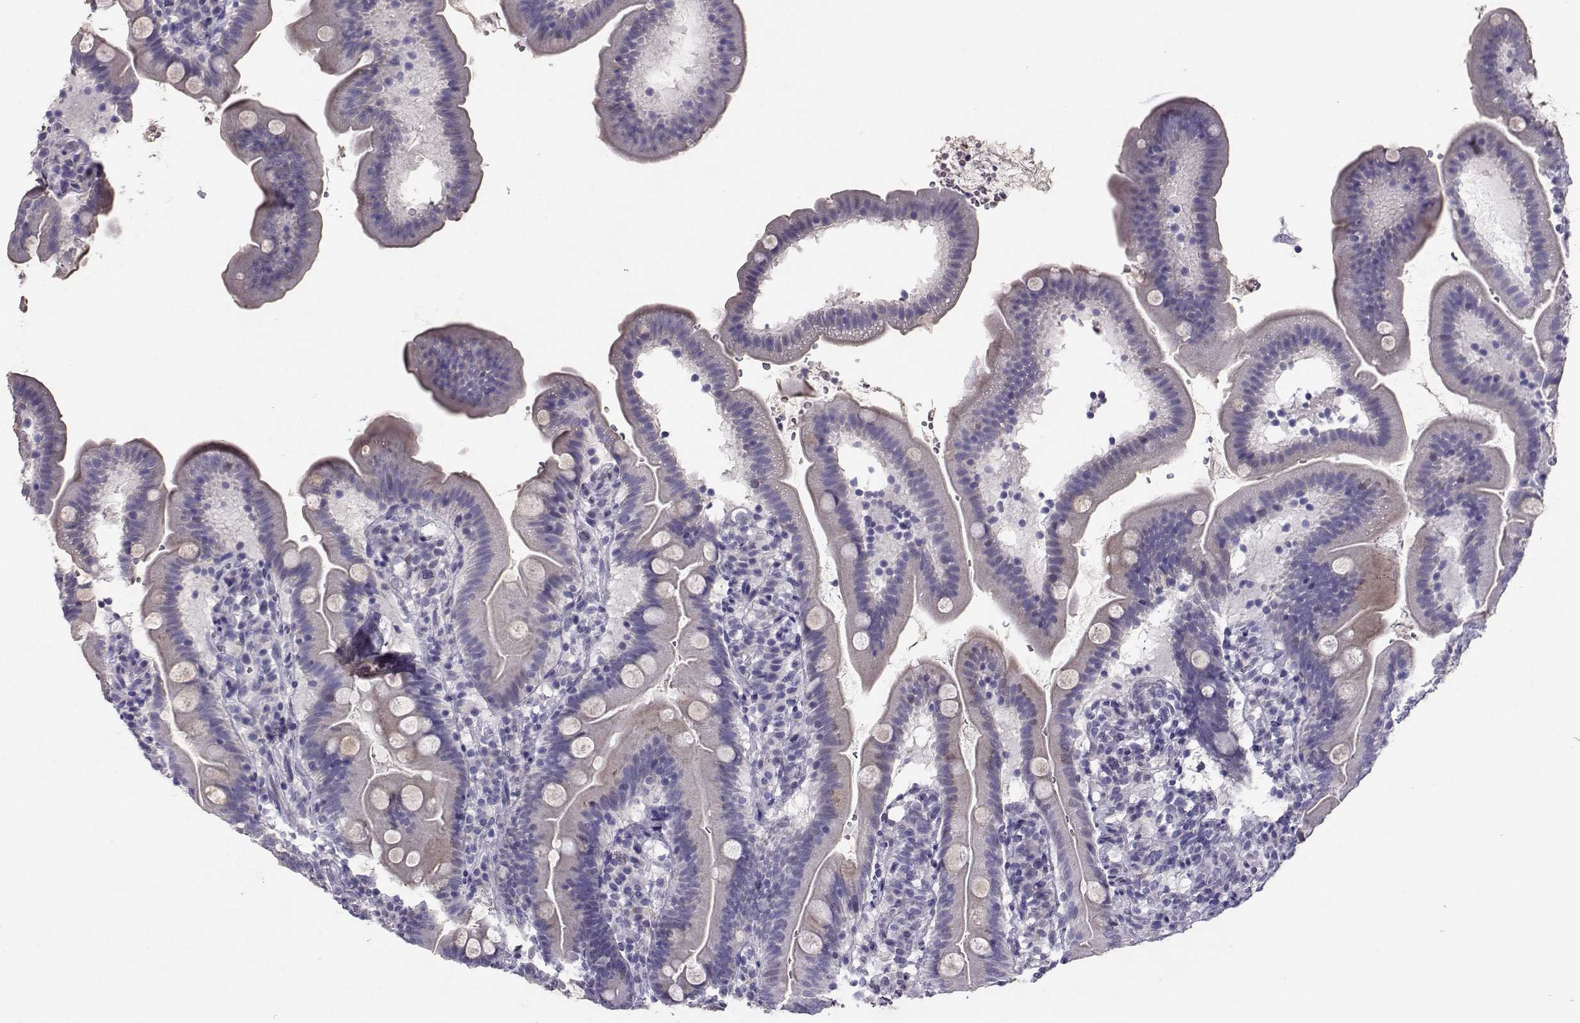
{"staining": {"intensity": "negative", "quantity": "none", "location": "none"}, "tissue": "duodenum", "cell_type": "Glandular cells", "image_type": "normal", "snomed": [{"axis": "morphology", "description": "Normal tissue, NOS"}, {"axis": "topography", "description": "Duodenum"}], "caption": "High magnification brightfield microscopy of unremarkable duodenum stained with DAB (brown) and counterstained with hematoxylin (blue): glandular cells show no significant positivity.", "gene": "CARTPT", "patient": {"sex": "female", "age": 67}}